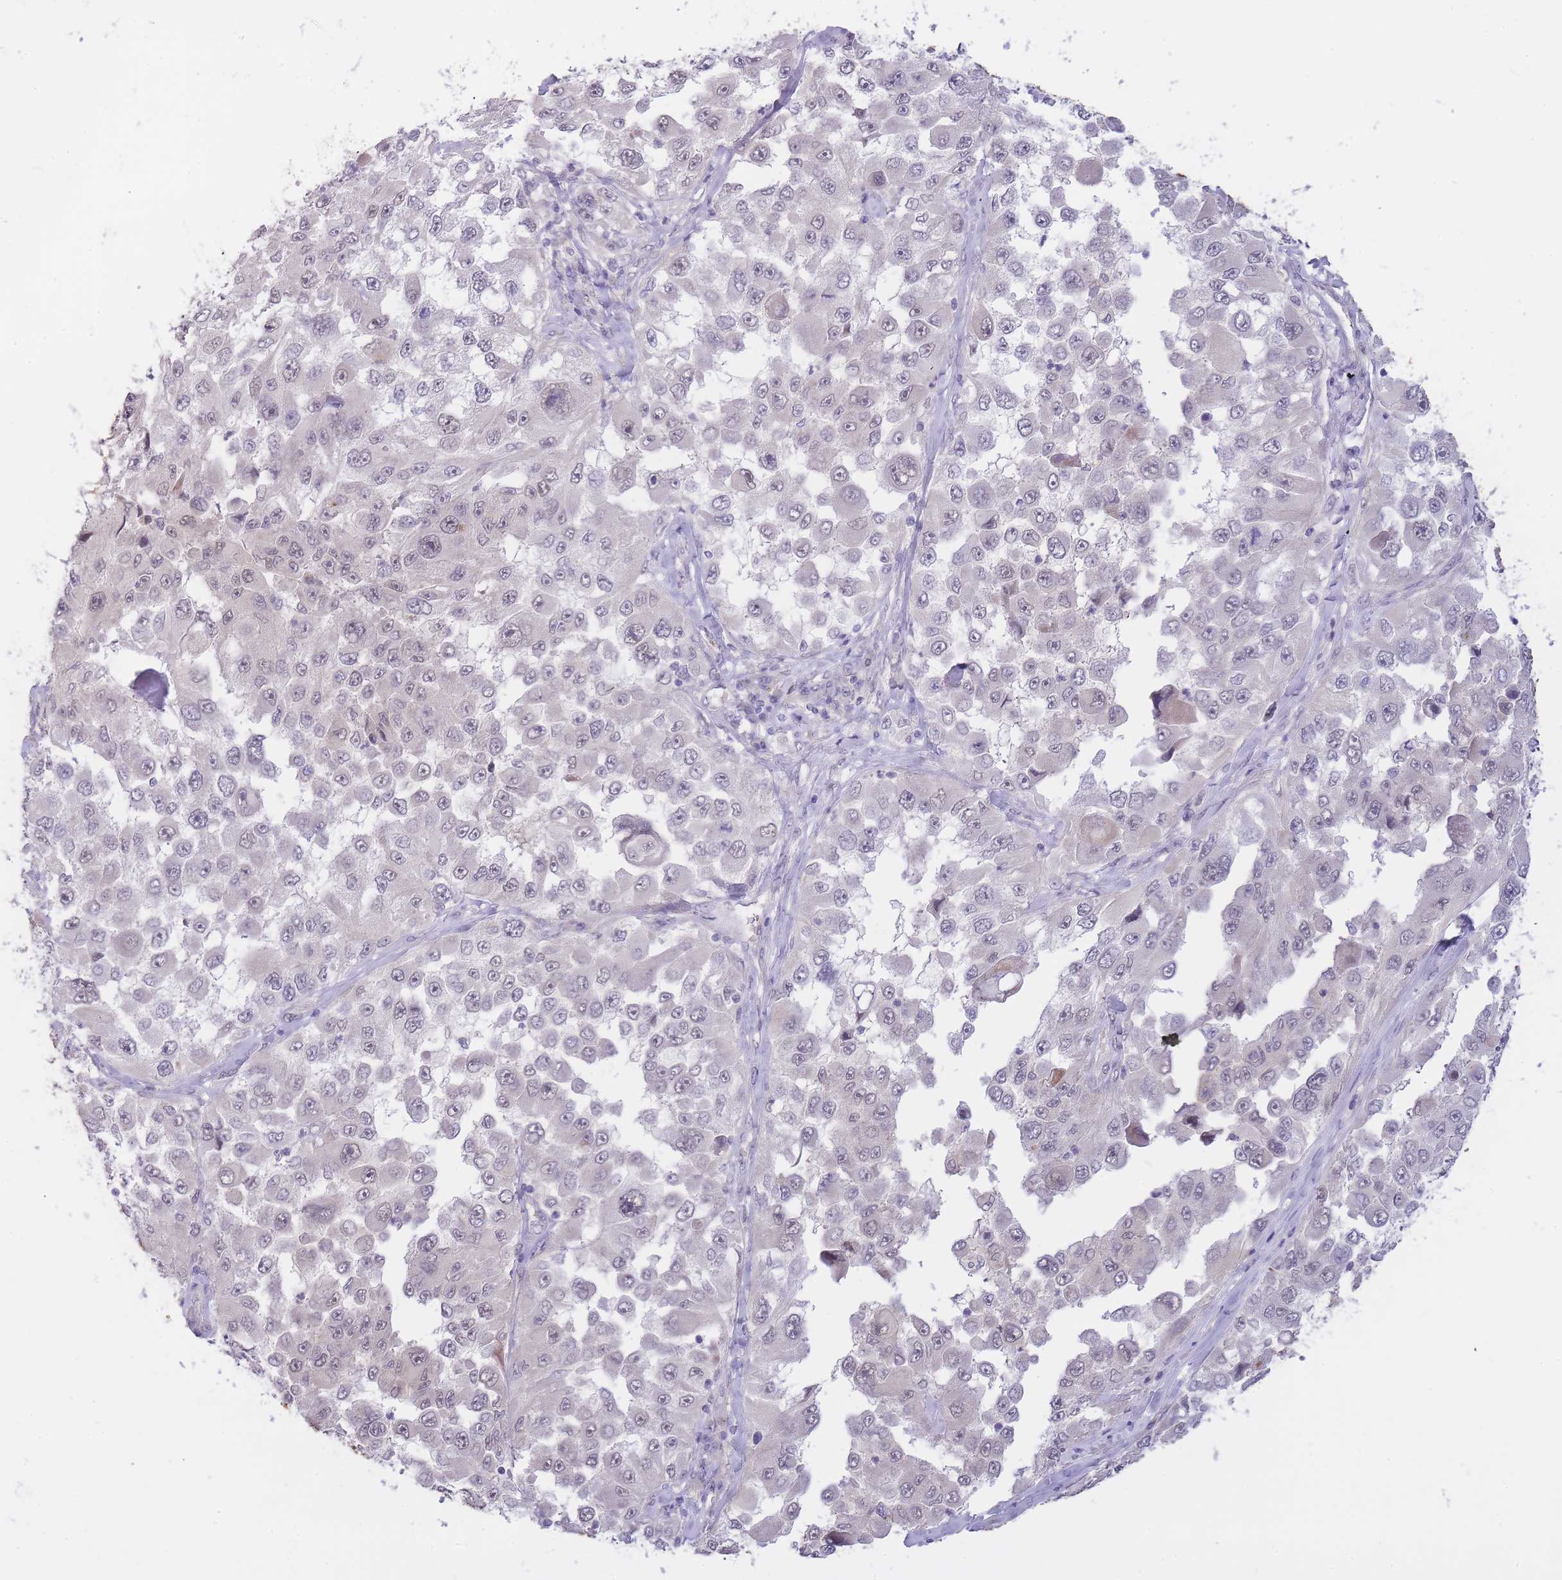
{"staining": {"intensity": "negative", "quantity": "none", "location": "none"}, "tissue": "melanoma", "cell_type": "Tumor cells", "image_type": "cancer", "snomed": [{"axis": "morphology", "description": "Malignant melanoma, Metastatic site"}, {"axis": "topography", "description": "Lymph node"}], "caption": "This is an IHC micrograph of human malignant melanoma (metastatic site). There is no expression in tumor cells.", "gene": "GOLGA6L25", "patient": {"sex": "male", "age": 62}}